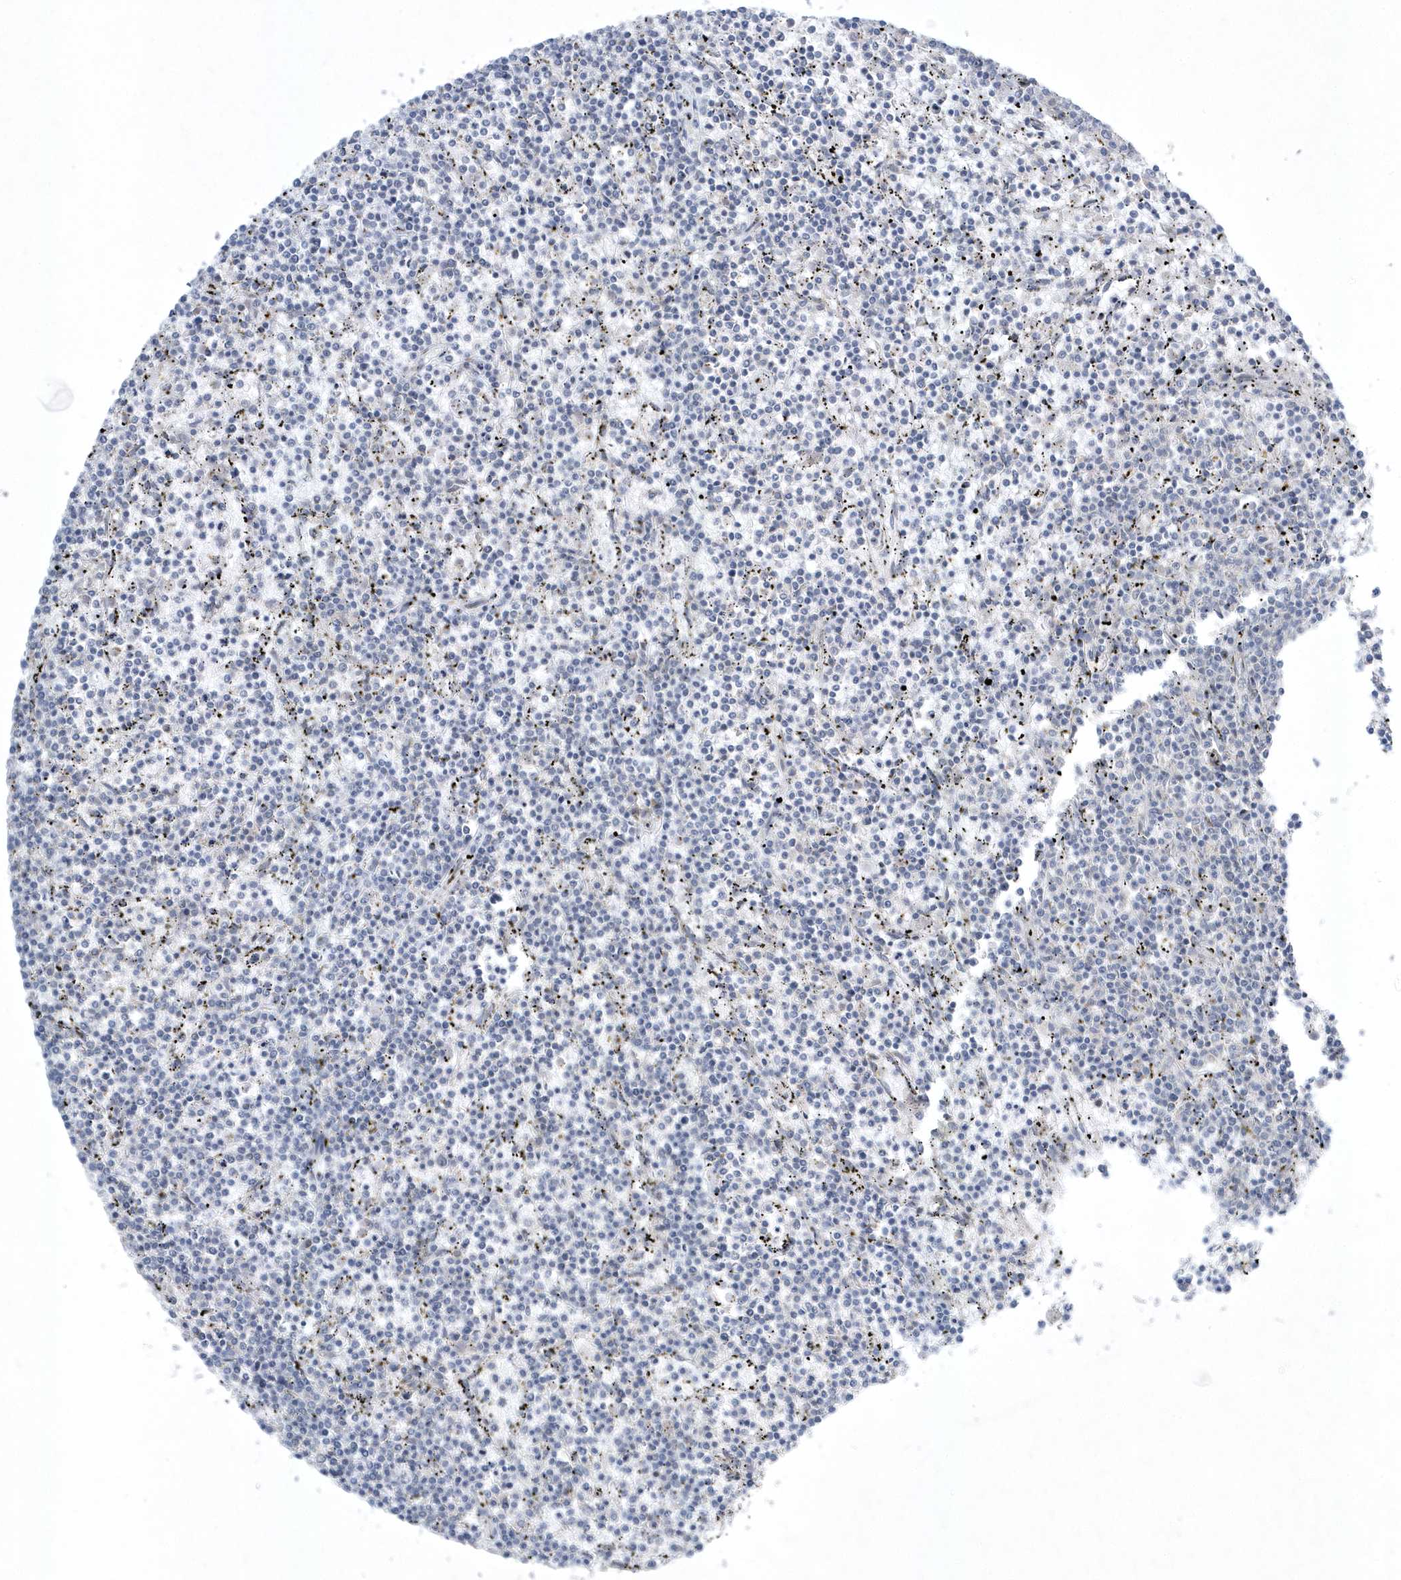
{"staining": {"intensity": "negative", "quantity": "none", "location": "none"}, "tissue": "lymphoma", "cell_type": "Tumor cells", "image_type": "cancer", "snomed": [{"axis": "morphology", "description": "Malignant lymphoma, non-Hodgkin's type, Low grade"}, {"axis": "topography", "description": "Spleen"}], "caption": "IHC image of neoplastic tissue: human lymphoma stained with DAB displays no significant protein positivity in tumor cells.", "gene": "ZC3H12D", "patient": {"sex": "female", "age": 50}}